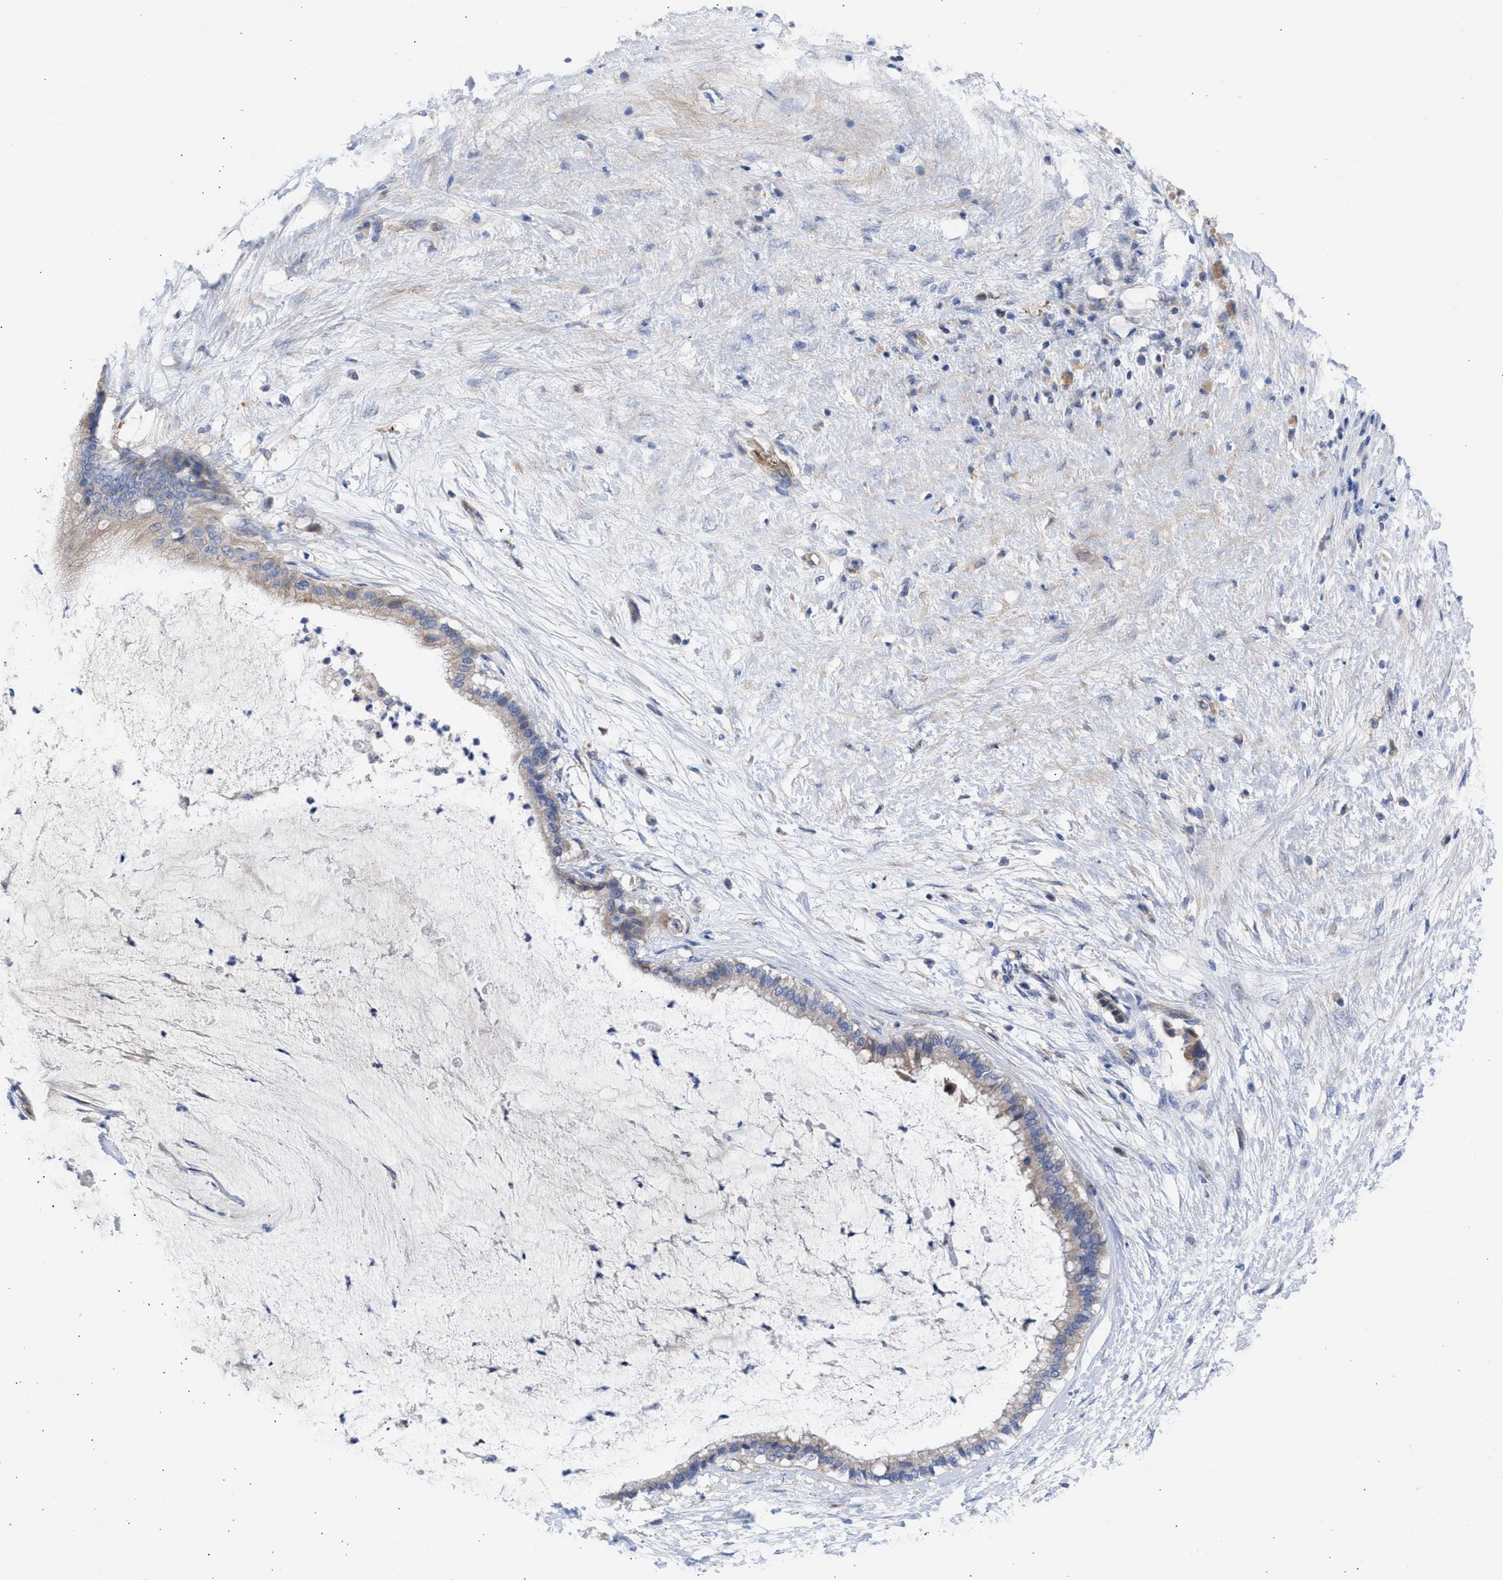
{"staining": {"intensity": "weak", "quantity": "25%-75%", "location": "cytoplasmic/membranous"}, "tissue": "pancreatic cancer", "cell_type": "Tumor cells", "image_type": "cancer", "snomed": [{"axis": "morphology", "description": "Adenocarcinoma, NOS"}, {"axis": "topography", "description": "Pancreas"}], "caption": "The immunohistochemical stain highlights weak cytoplasmic/membranous staining in tumor cells of pancreatic cancer tissue. The staining is performed using DAB (3,3'-diaminobenzidine) brown chromogen to label protein expression. The nuclei are counter-stained blue using hematoxylin.", "gene": "BTG3", "patient": {"sex": "male", "age": 41}}